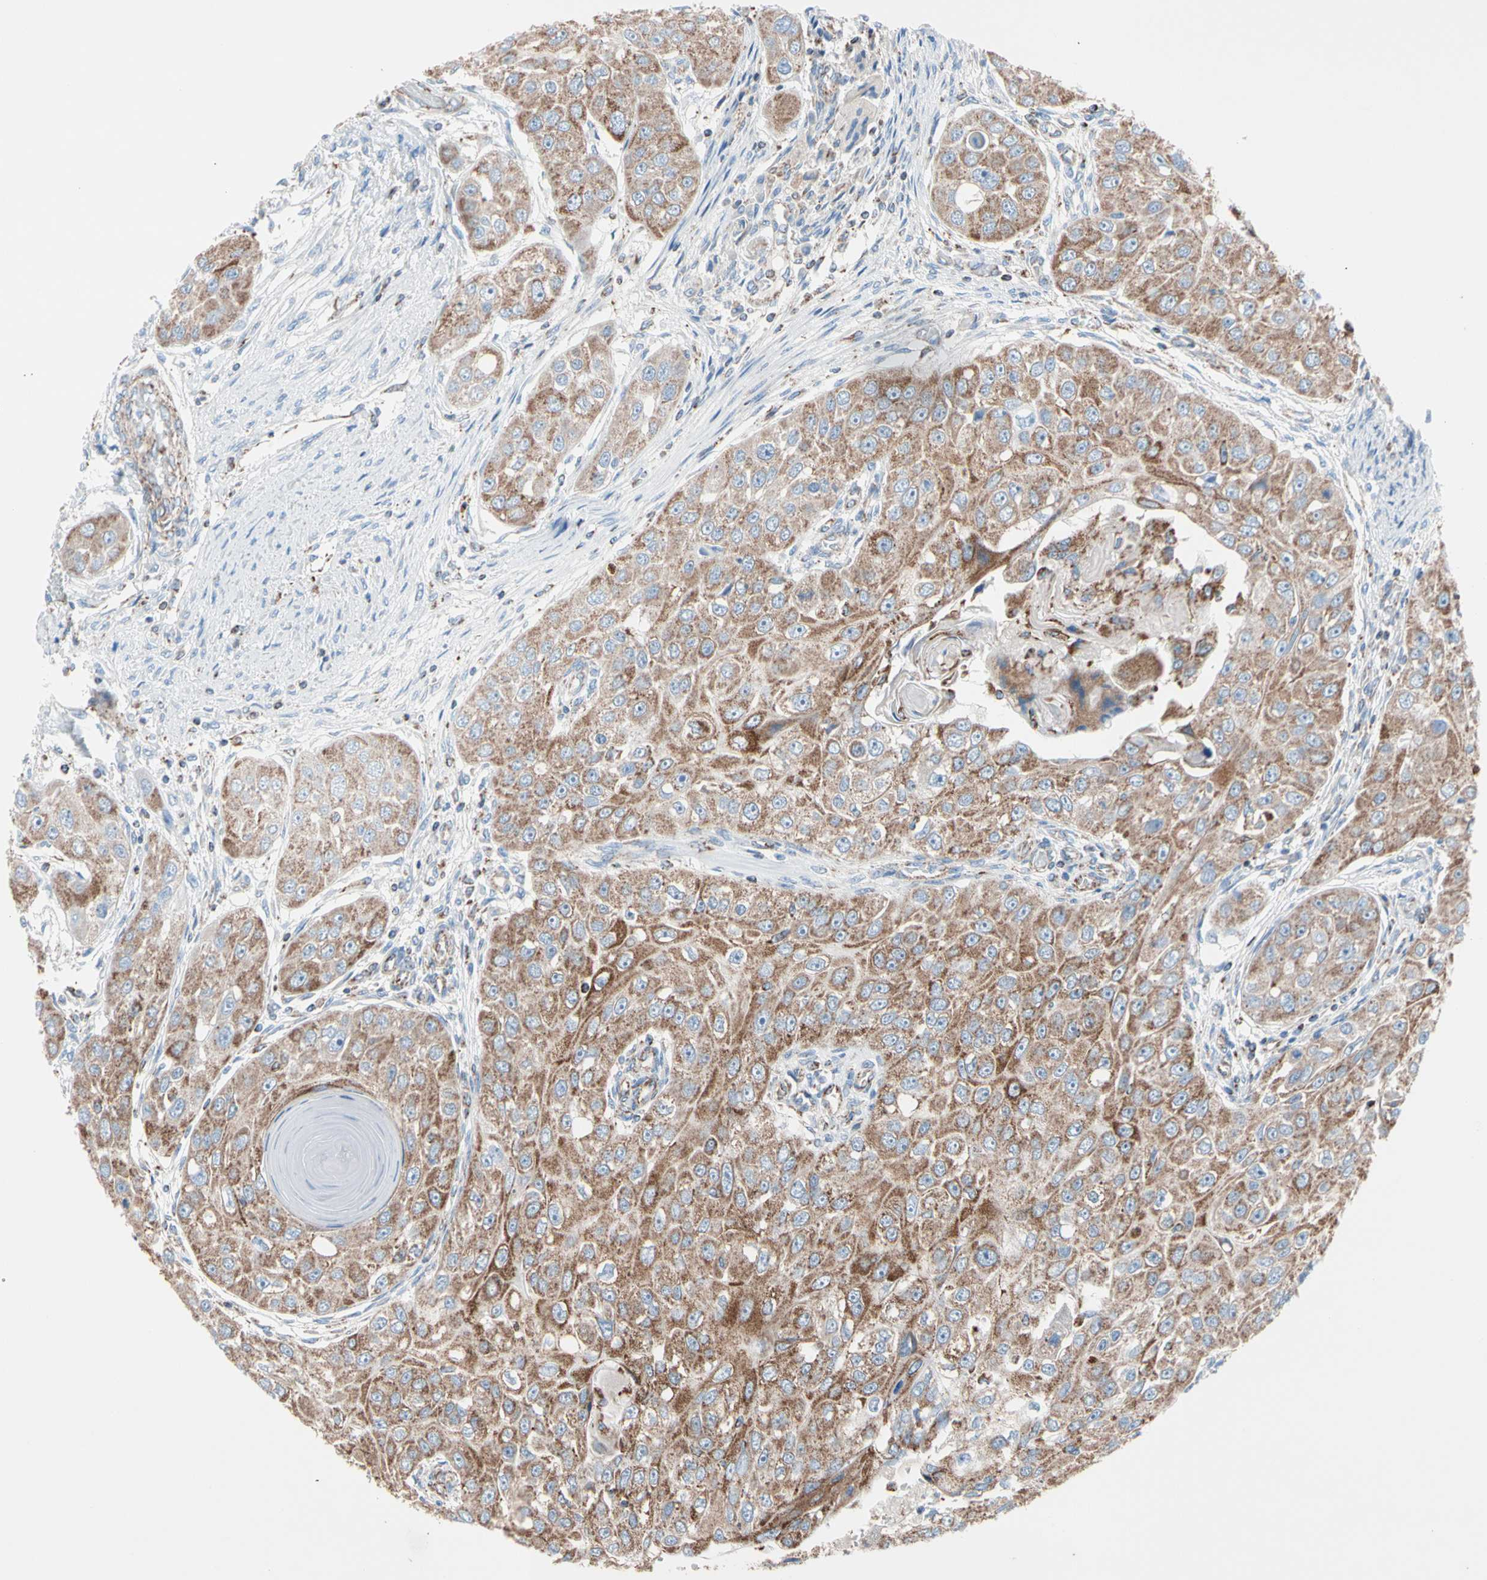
{"staining": {"intensity": "moderate", "quantity": ">75%", "location": "cytoplasmic/membranous"}, "tissue": "head and neck cancer", "cell_type": "Tumor cells", "image_type": "cancer", "snomed": [{"axis": "morphology", "description": "Normal tissue, NOS"}, {"axis": "morphology", "description": "Squamous cell carcinoma, NOS"}, {"axis": "topography", "description": "Skeletal muscle"}, {"axis": "topography", "description": "Head-Neck"}], "caption": "This is an image of immunohistochemistry (IHC) staining of head and neck squamous cell carcinoma, which shows moderate expression in the cytoplasmic/membranous of tumor cells.", "gene": "HK1", "patient": {"sex": "male", "age": 51}}